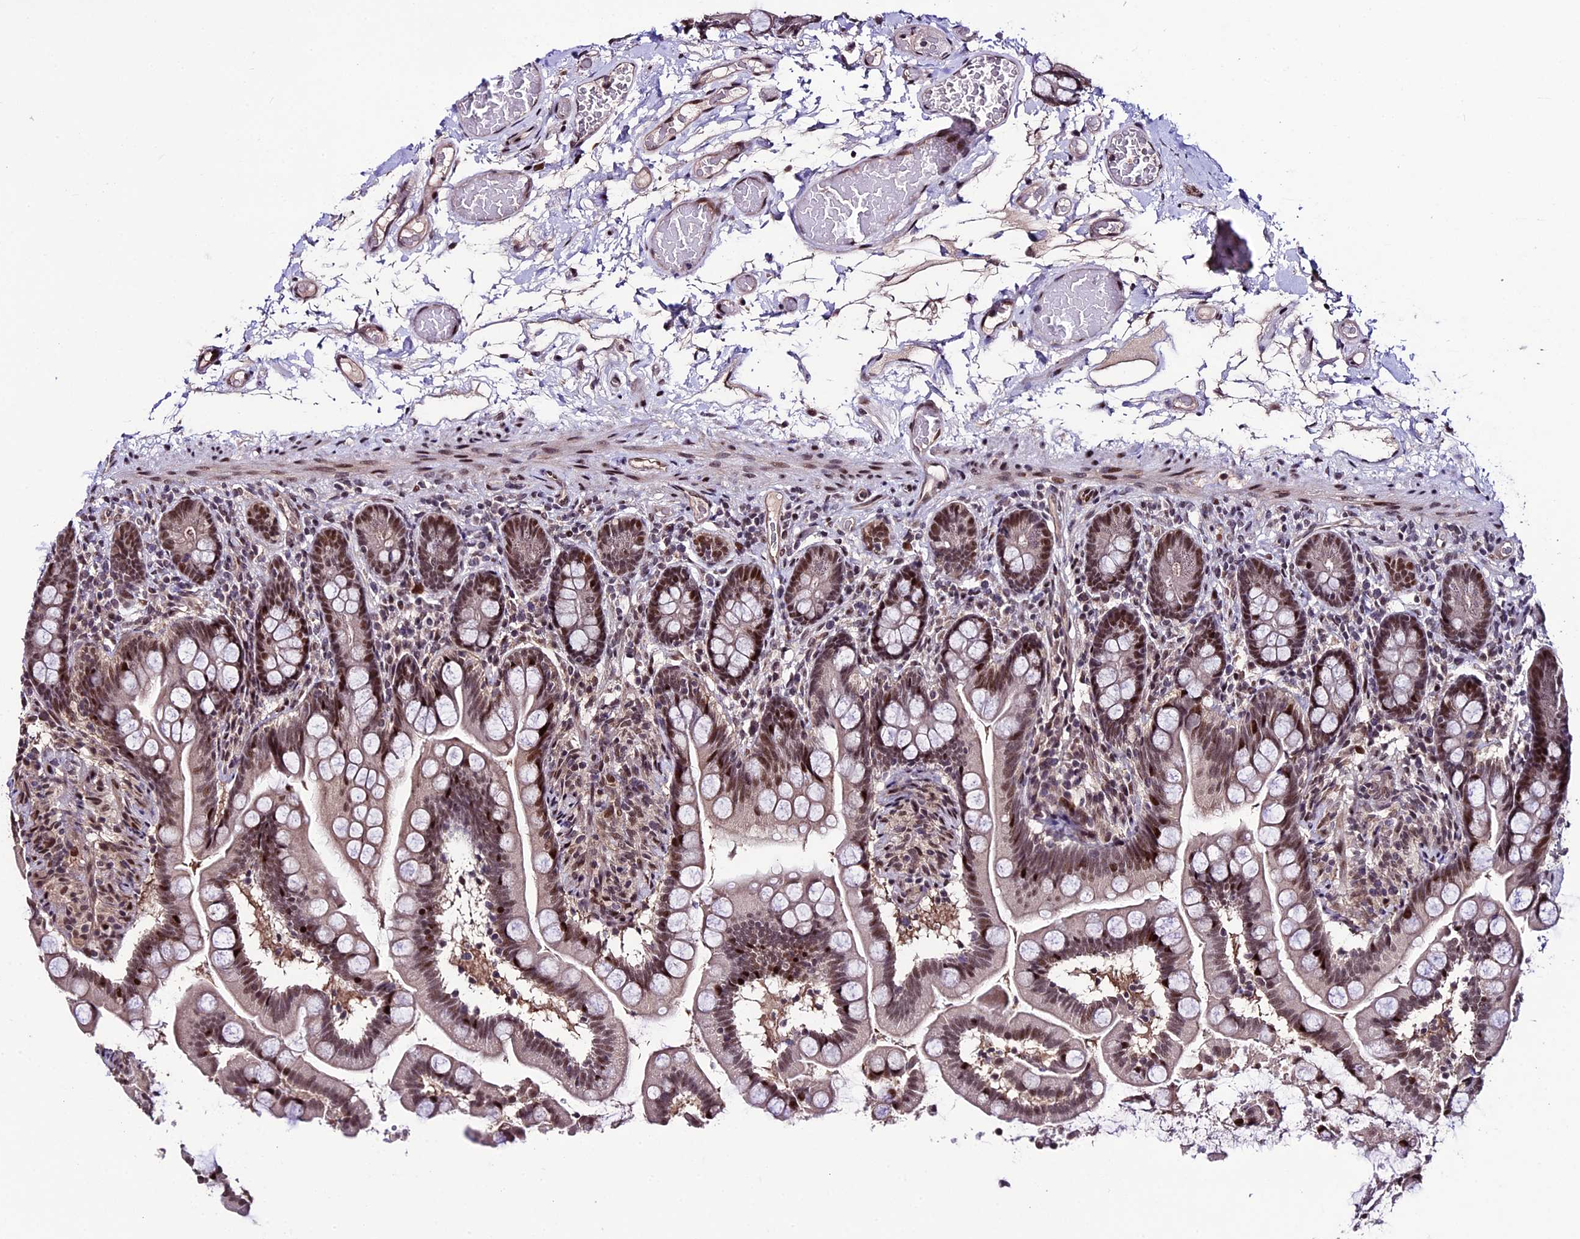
{"staining": {"intensity": "moderate", "quantity": ">75%", "location": "nuclear"}, "tissue": "small intestine", "cell_type": "Glandular cells", "image_type": "normal", "snomed": [{"axis": "morphology", "description": "Normal tissue, NOS"}, {"axis": "topography", "description": "Small intestine"}], "caption": "Moderate nuclear staining is present in about >75% of glandular cells in unremarkable small intestine. The protein is shown in brown color, while the nuclei are stained blue.", "gene": "TCP11L2", "patient": {"sex": "female", "age": 64}}